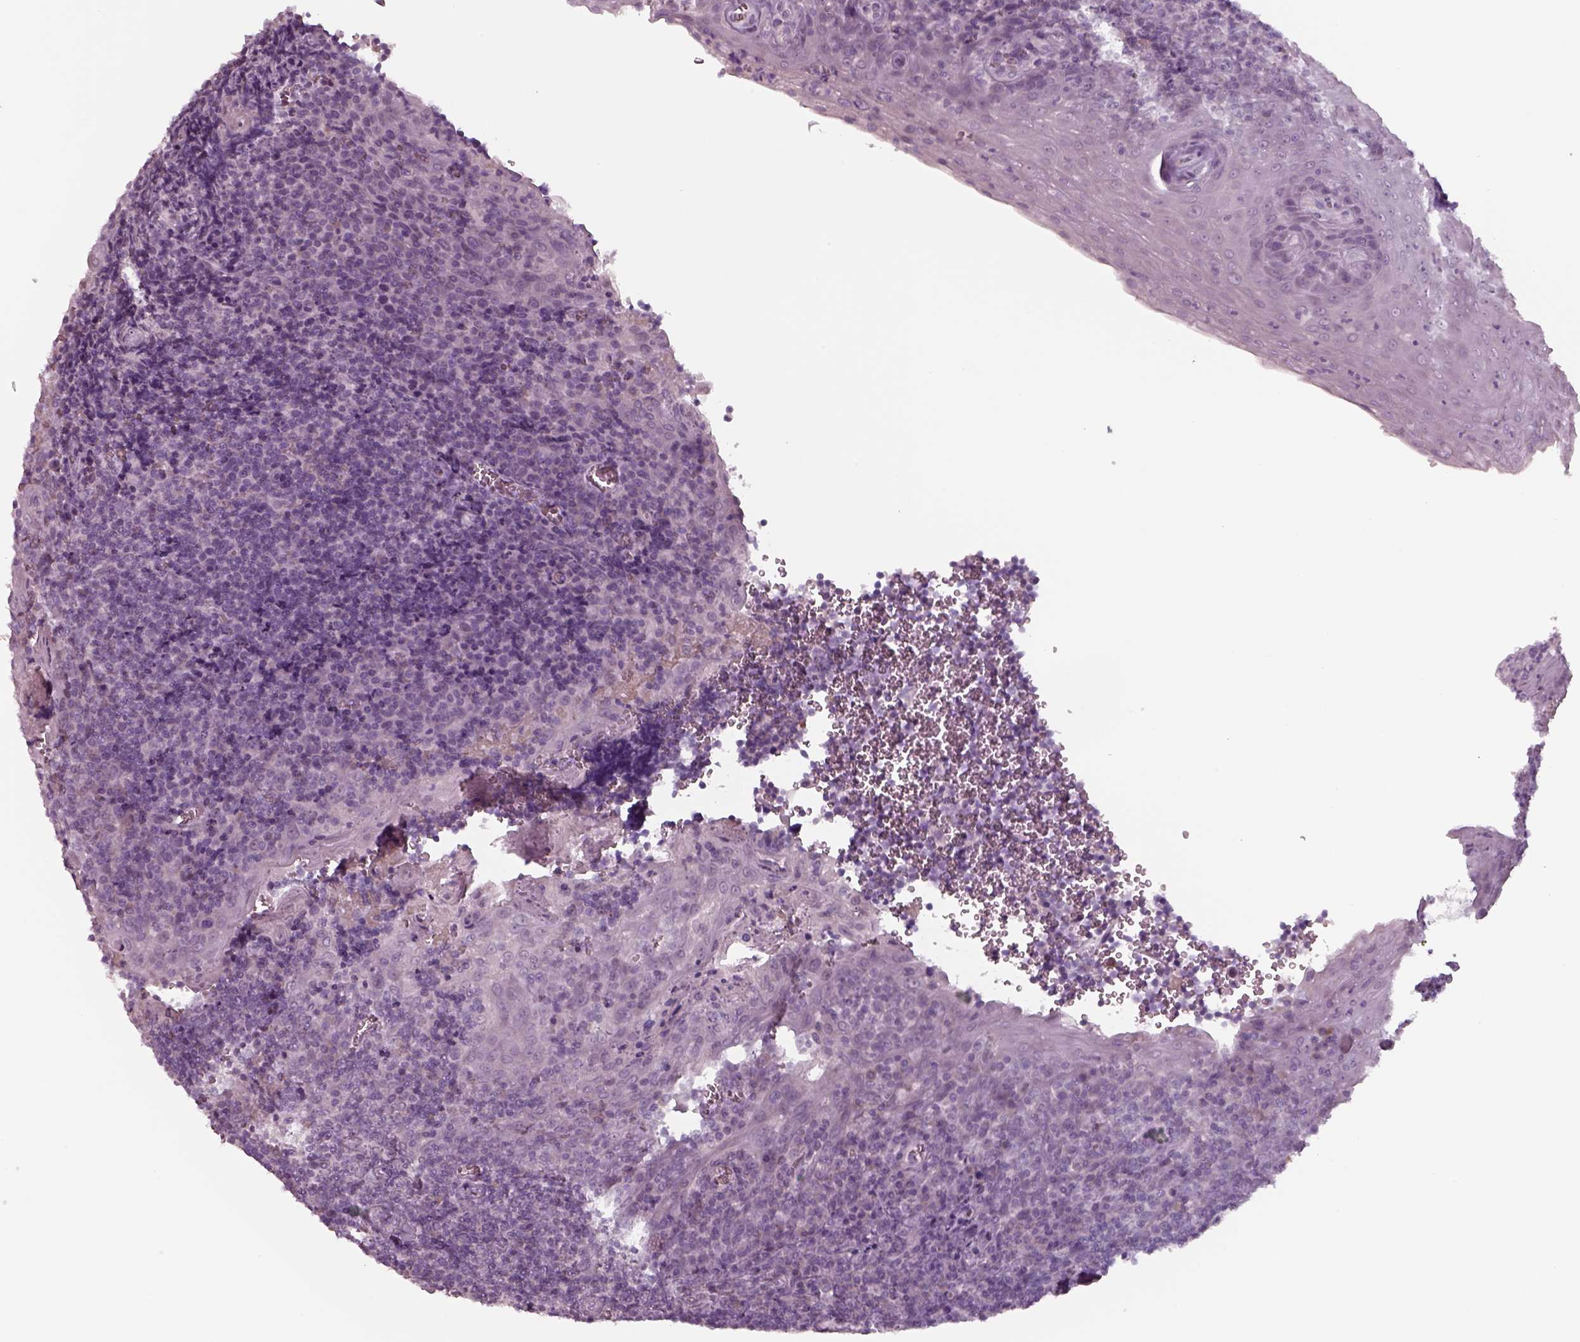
{"staining": {"intensity": "negative", "quantity": "none", "location": "none"}, "tissue": "tonsil", "cell_type": "Germinal center cells", "image_type": "normal", "snomed": [{"axis": "morphology", "description": "Normal tissue, NOS"}, {"axis": "morphology", "description": "Inflammation, NOS"}, {"axis": "topography", "description": "Tonsil"}], "caption": "Immunohistochemical staining of normal tonsil exhibits no significant expression in germinal center cells.", "gene": "SEPTIN14", "patient": {"sex": "female", "age": 31}}